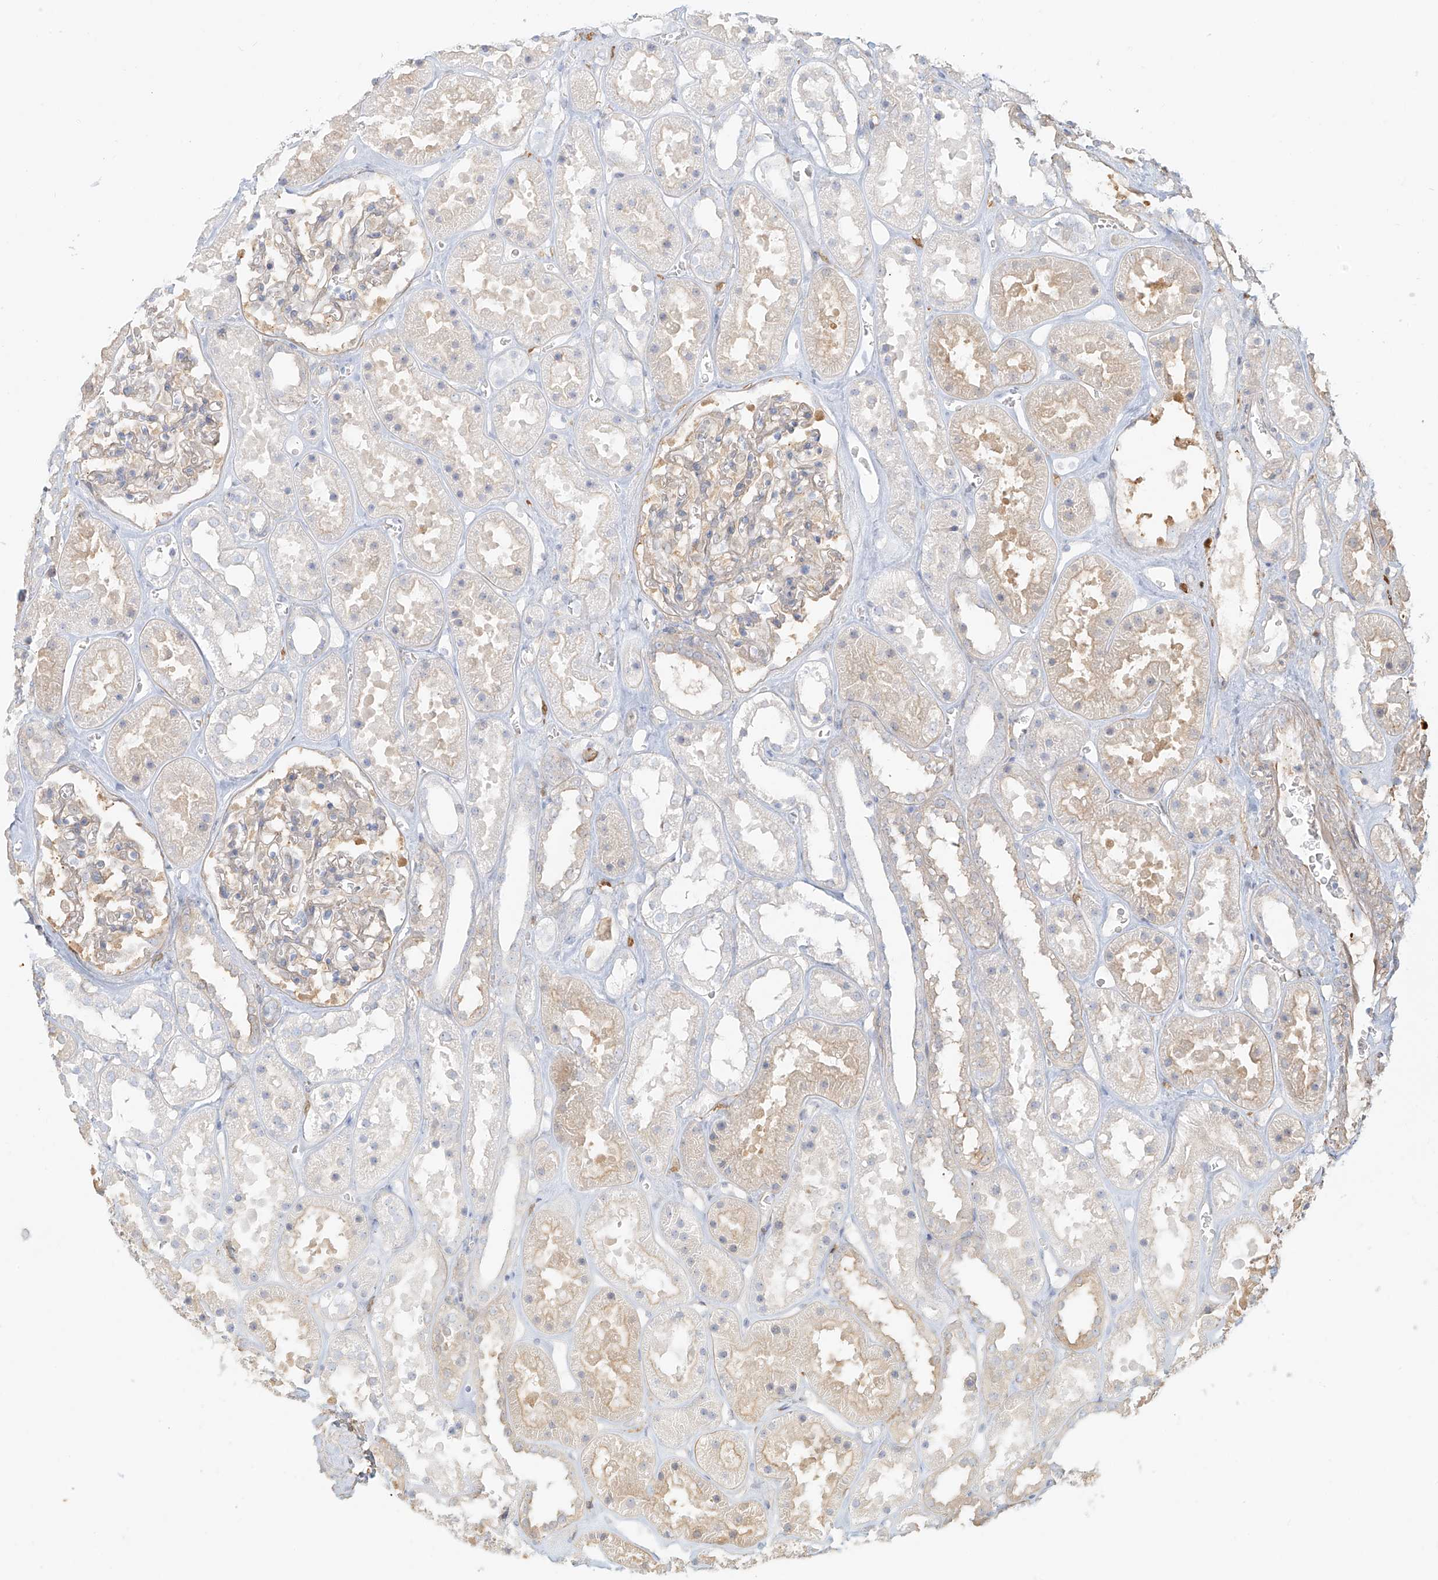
{"staining": {"intensity": "negative", "quantity": "none", "location": "none"}, "tissue": "kidney", "cell_type": "Cells in glomeruli", "image_type": "normal", "snomed": [{"axis": "morphology", "description": "Normal tissue, NOS"}, {"axis": "topography", "description": "Kidney"}], "caption": "Immunohistochemistry image of unremarkable kidney: human kidney stained with DAB reveals no significant protein staining in cells in glomeruli.", "gene": "UPK1B", "patient": {"sex": "female", "age": 41}}